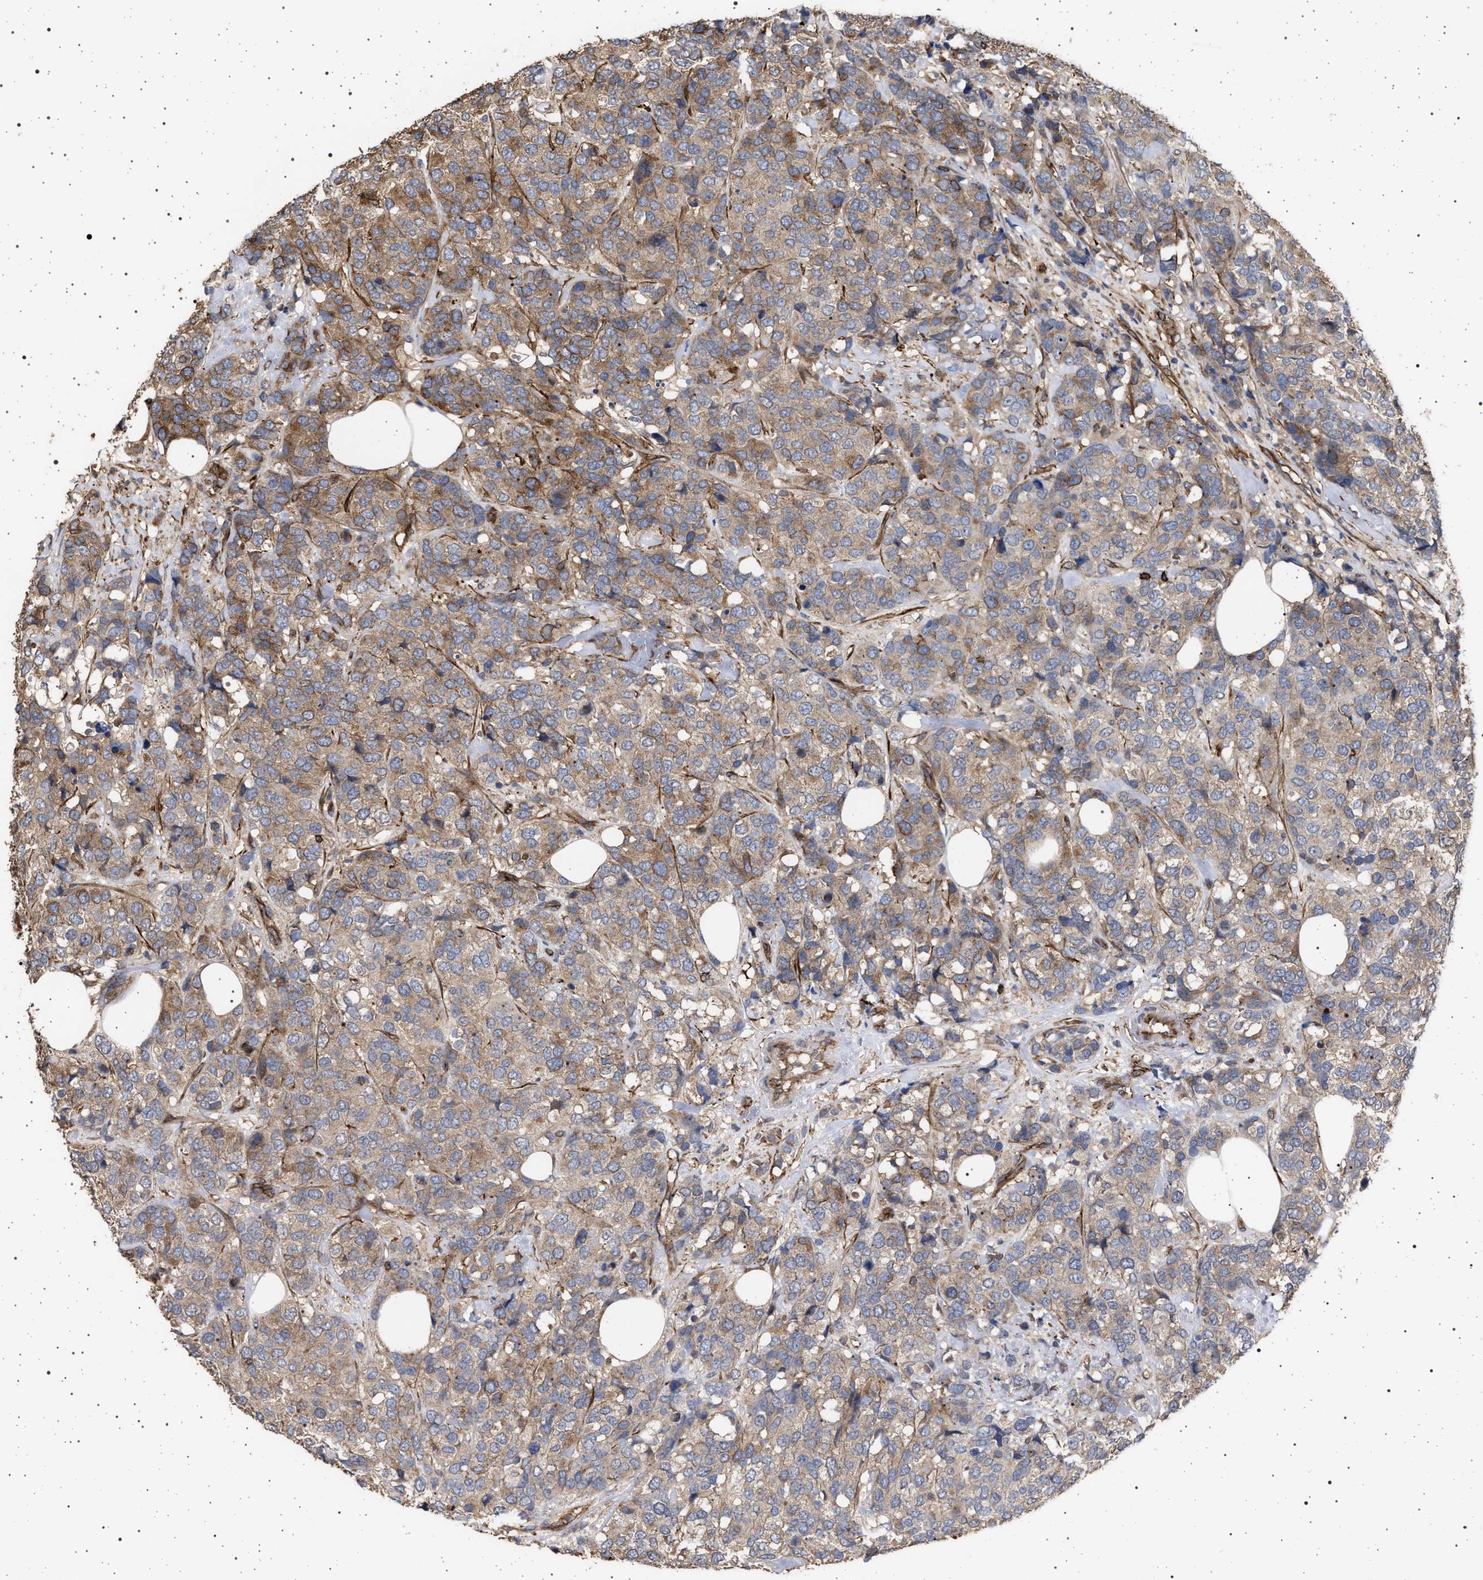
{"staining": {"intensity": "moderate", "quantity": ">75%", "location": "cytoplasmic/membranous"}, "tissue": "breast cancer", "cell_type": "Tumor cells", "image_type": "cancer", "snomed": [{"axis": "morphology", "description": "Lobular carcinoma"}, {"axis": "topography", "description": "Breast"}], "caption": "An IHC image of neoplastic tissue is shown. Protein staining in brown labels moderate cytoplasmic/membranous positivity in lobular carcinoma (breast) within tumor cells.", "gene": "IFT20", "patient": {"sex": "female", "age": 59}}